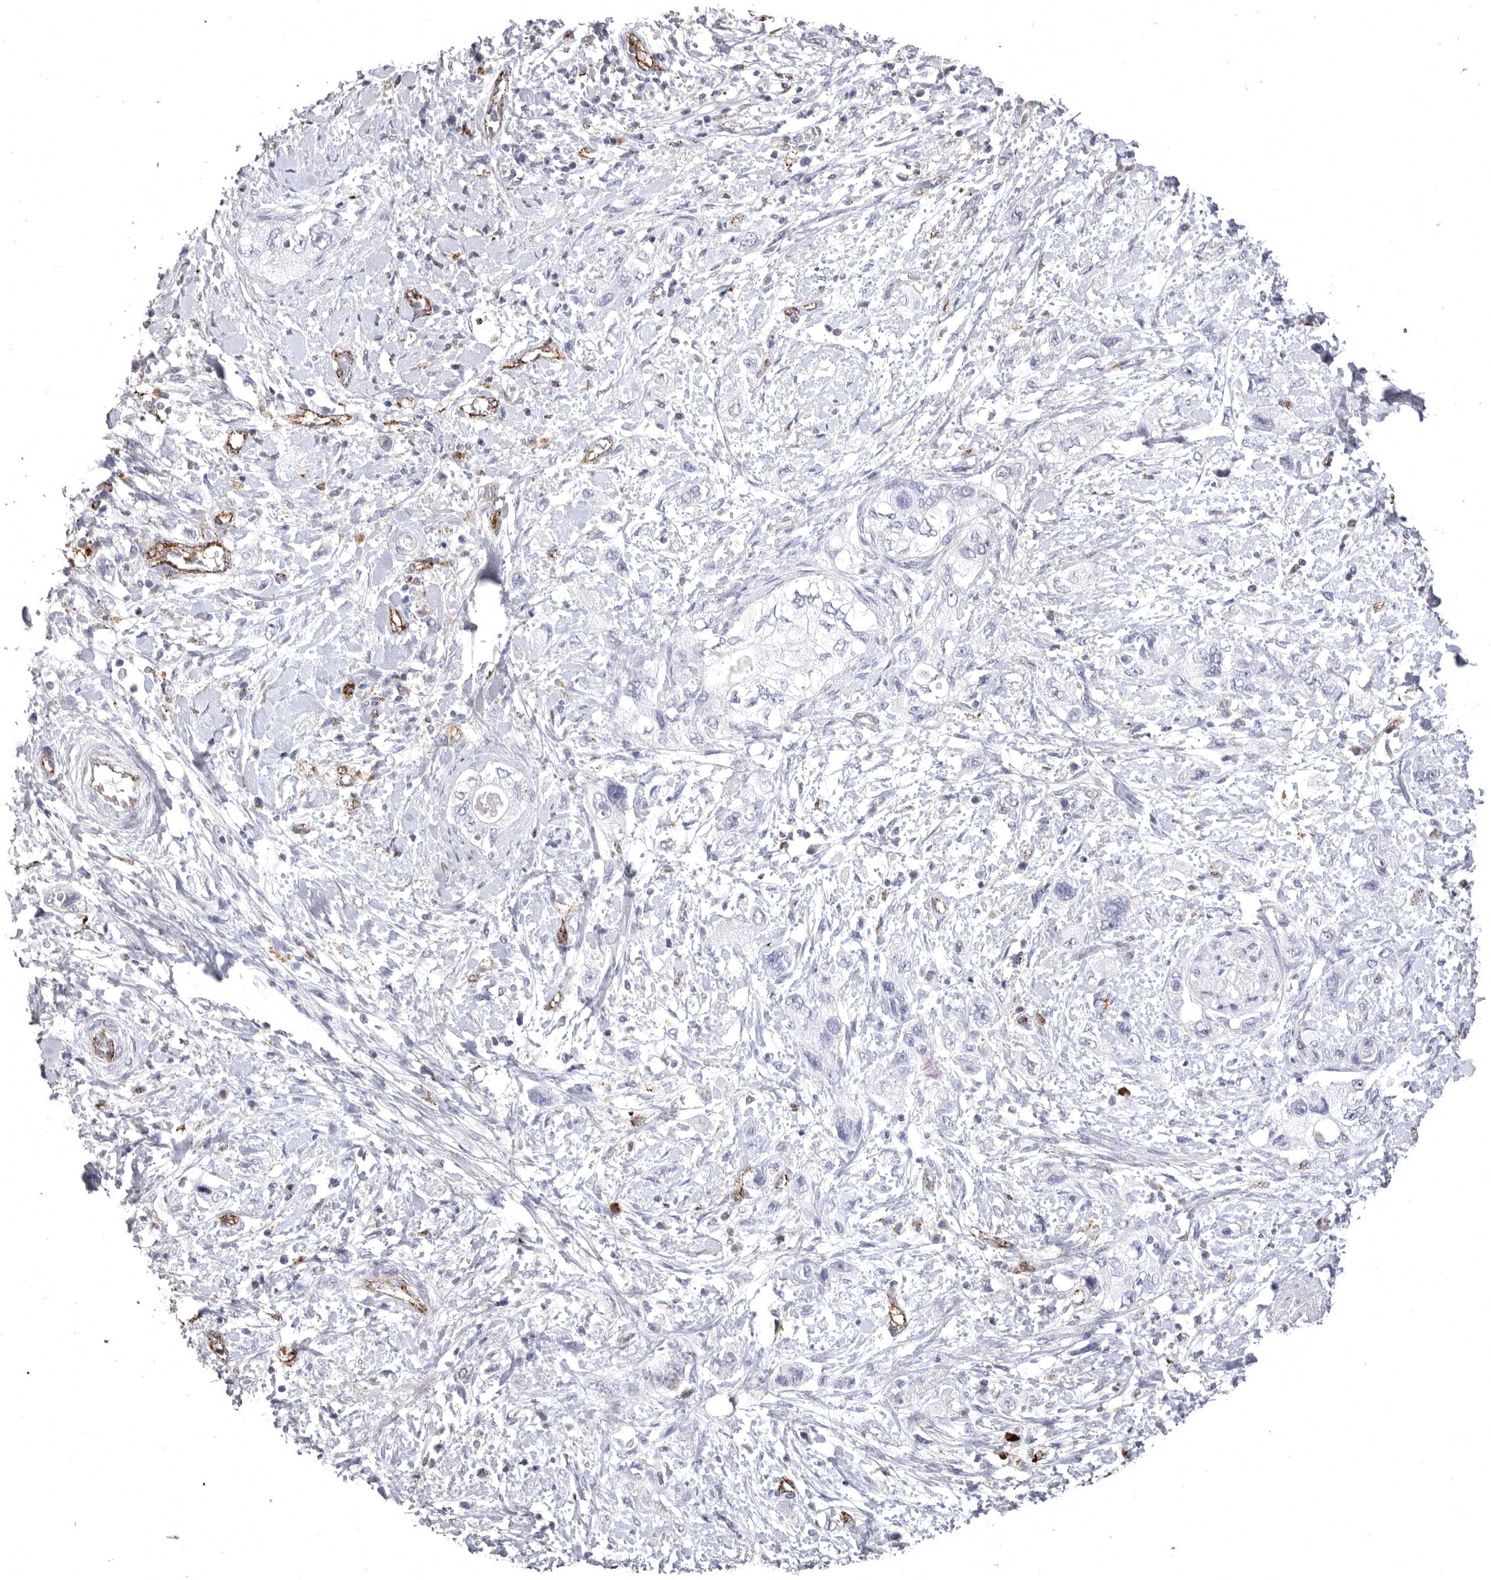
{"staining": {"intensity": "negative", "quantity": "none", "location": "none"}, "tissue": "pancreatic cancer", "cell_type": "Tumor cells", "image_type": "cancer", "snomed": [{"axis": "morphology", "description": "Adenocarcinoma, NOS"}, {"axis": "topography", "description": "Pancreas"}], "caption": "An image of human pancreatic cancer (adenocarcinoma) is negative for staining in tumor cells.", "gene": "PSPN", "patient": {"sex": "female", "age": 73}}